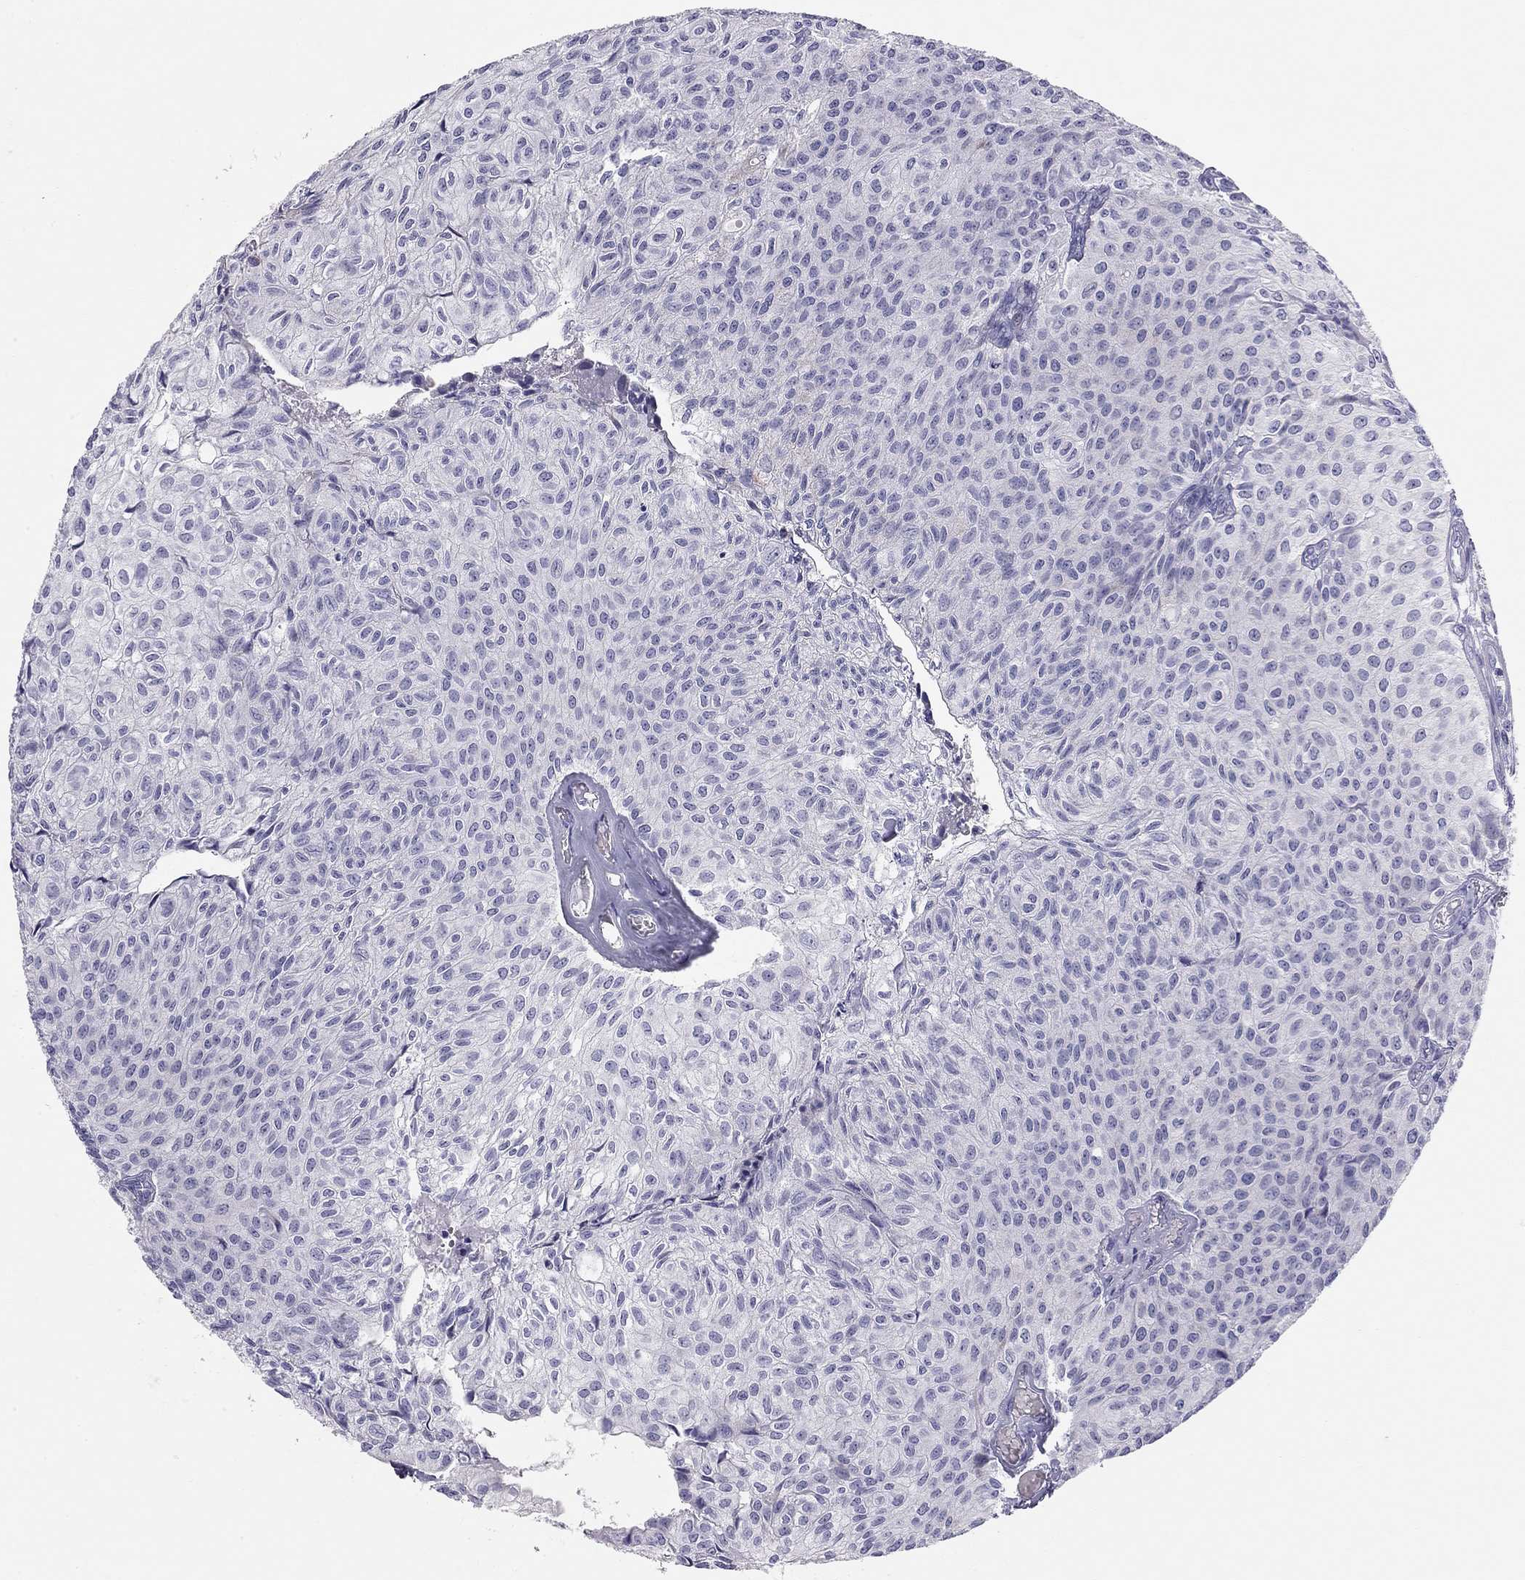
{"staining": {"intensity": "negative", "quantity": "none", "location": "none"}, "tissue": "urothelial cancer", "cell_type": "Tumor cells", "image_type": "cancer", "snomed": [{"axis": "morphology", "description": "Urothelial carcinoma, Low grade"}, {"axis": "topography", "description": "Urinary bladder"}], "caption": "Protein analysis of urothelial carcinoma (low-grade) exhibits no significant expression in tumor cells. (DAB (3,3'-diaminobenzidine) immunohistochemistry, high magnification).", "gene": "TRPM3", "patient": {"sex": "male", "age": 89}}